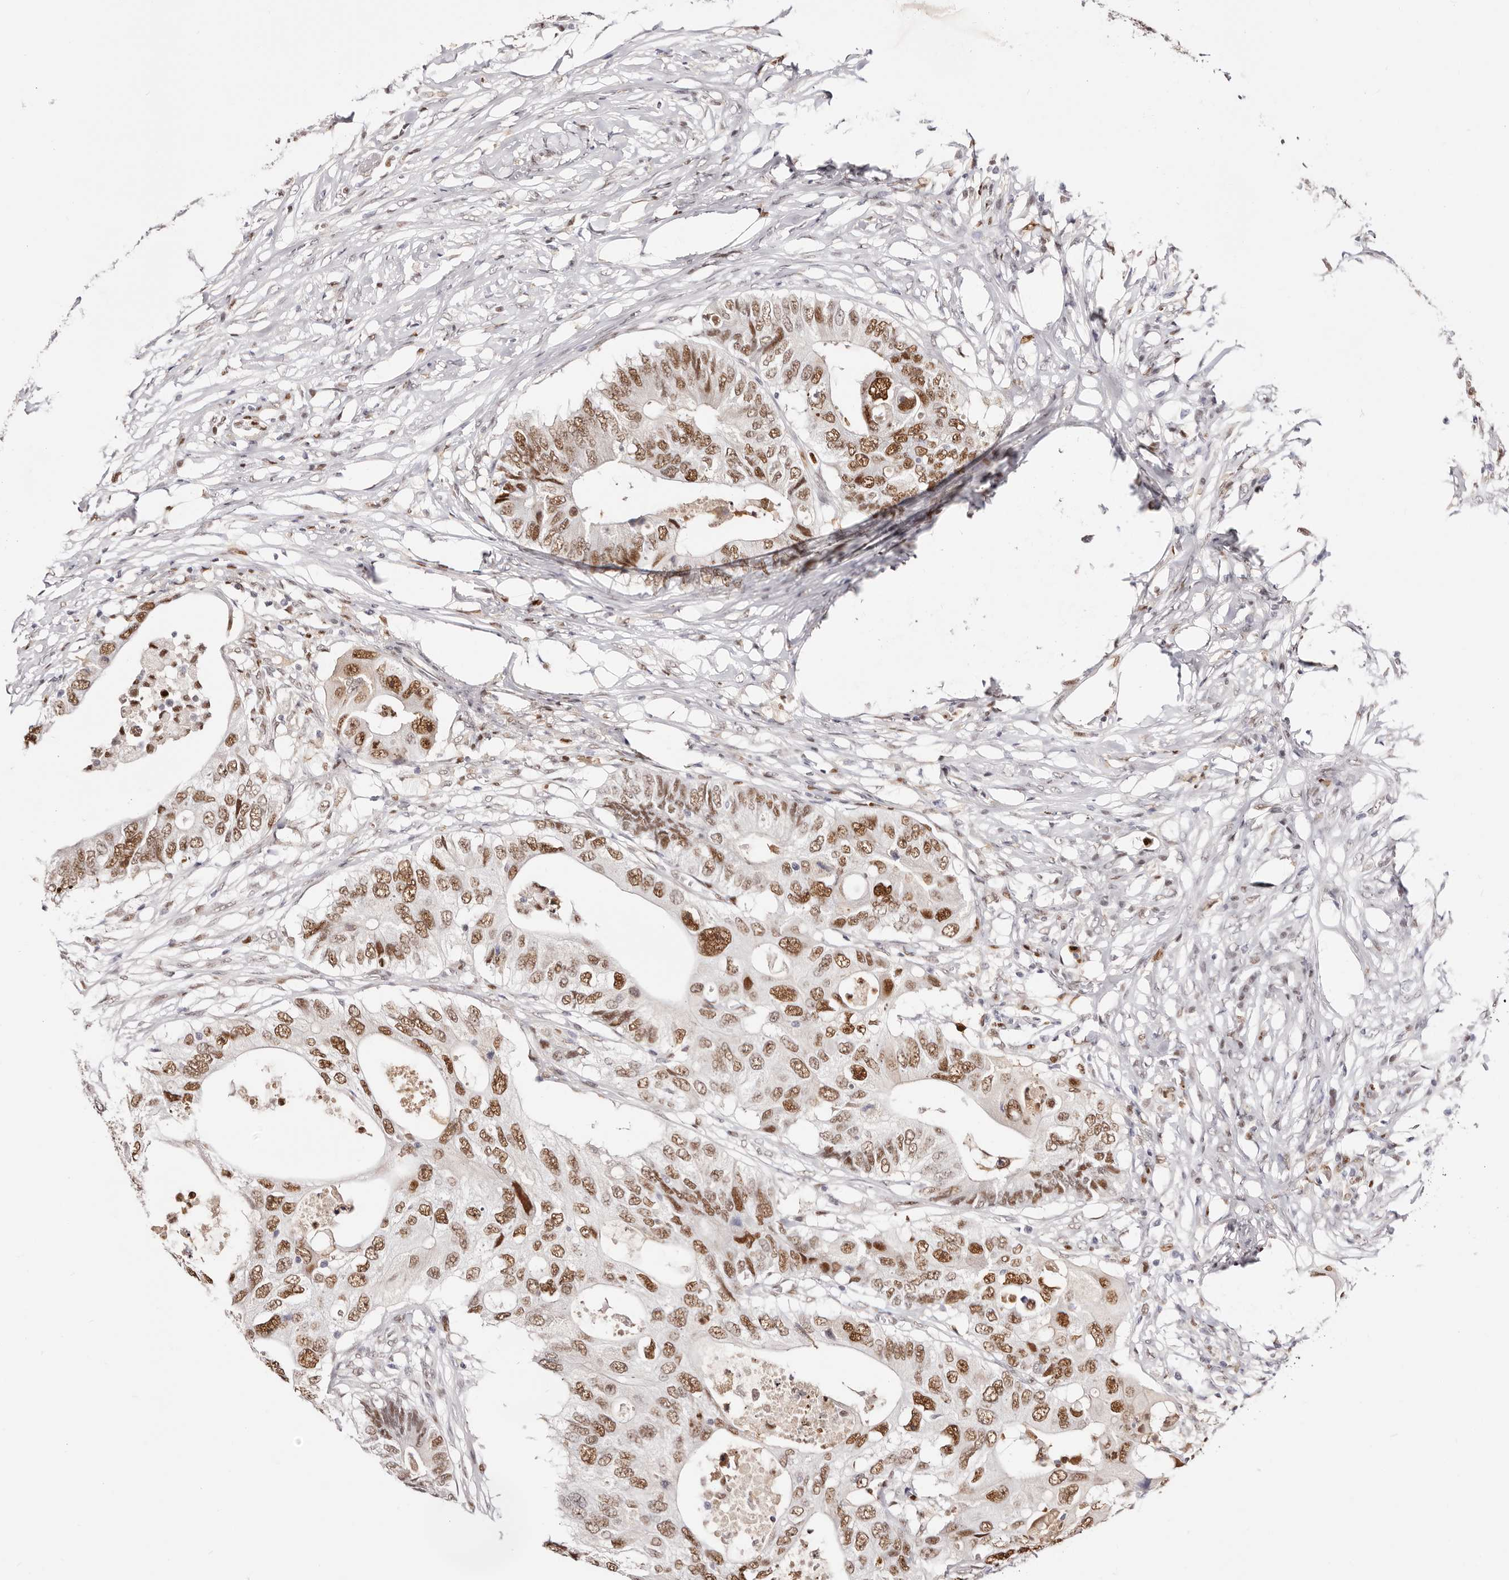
{"staining": {"intensity": "moderate", "quantity": ">75%", "location": "nuclear"}, "tissue": "colorectal cancer", "cell_type": "Tumor cells", "image_type": "cancer", "snomed": [{"axis": "morphology", "description": "Adenocarcinoma, NOS"}, {"axis": "topography", "description": "Colon"}], "caption": "Colorectal adenocarcinoma was stained to show a protein in brown. There is medium levels of moderate nuclear expression in about >75% of tumor cells.", "gene": "TKT", "patient": {"sex": "male", "age": 71}}